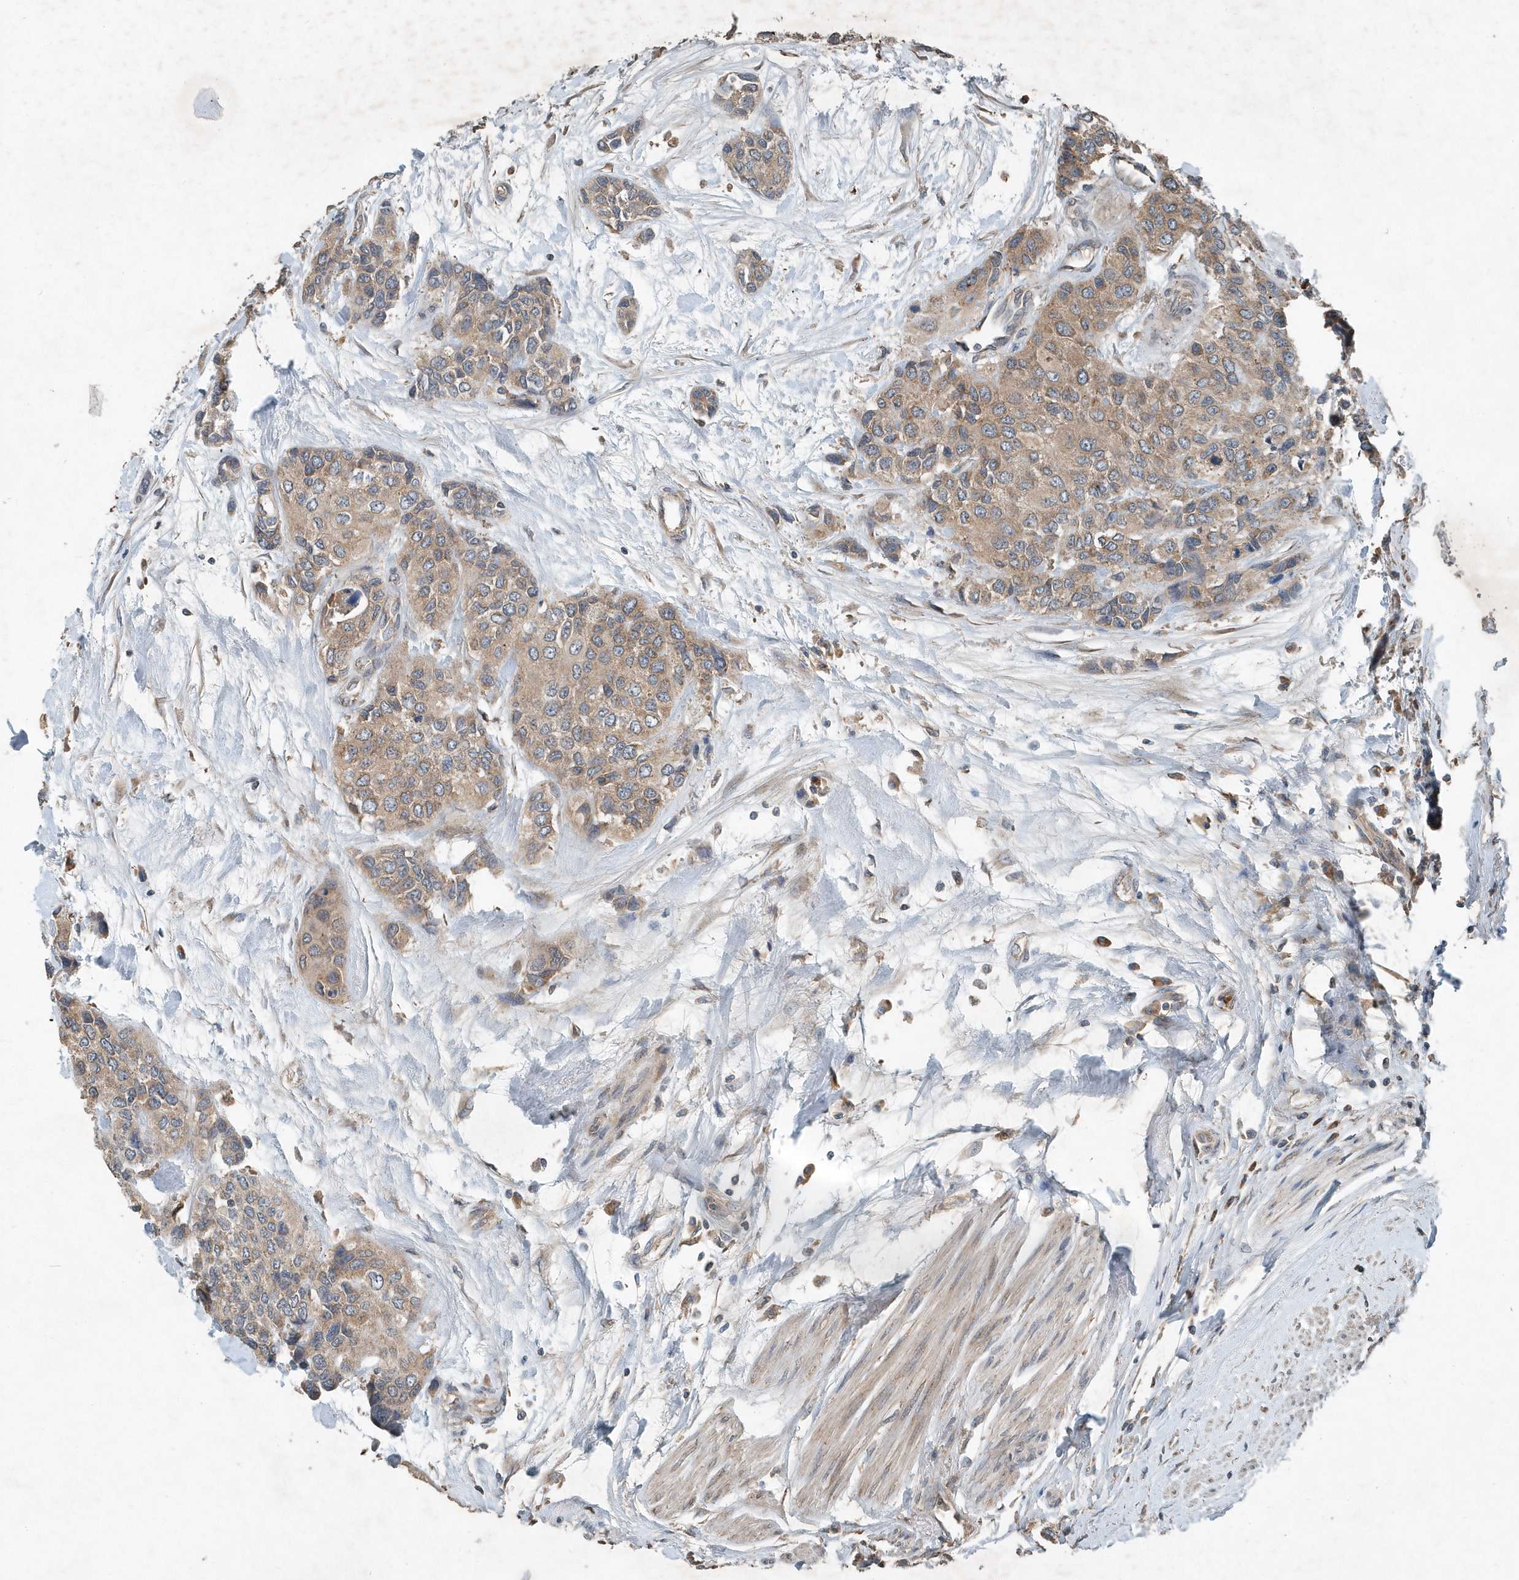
{"staining": {"intensity": "weak", "quantity": ">75%", "location": "cytoplasmic/membranous"}, "tissue": "urothelial cancer", "cell_type": "Tumor cells", "image_type": "cancer", "snomed": [{"axis": "morphology", "description": "Normal tissue, NOS"}, {"axis": "morphology", "description": "Urothelial carcinoma, High grade"}, {"axis": "topography", "description": "Vascular tissue"}, {"axis": "topography", "description": "Urinary bladder"}], "caption": "High-power microscopy captured an immunohistochemistry (IHC) image of high-grade urothelial carcinoma, revealing weak cytoplasmic/membranous positivity in about >75% of tumor cells.", "gene": "SCFD2", "patient": {"sex": "female", "age": 56}}